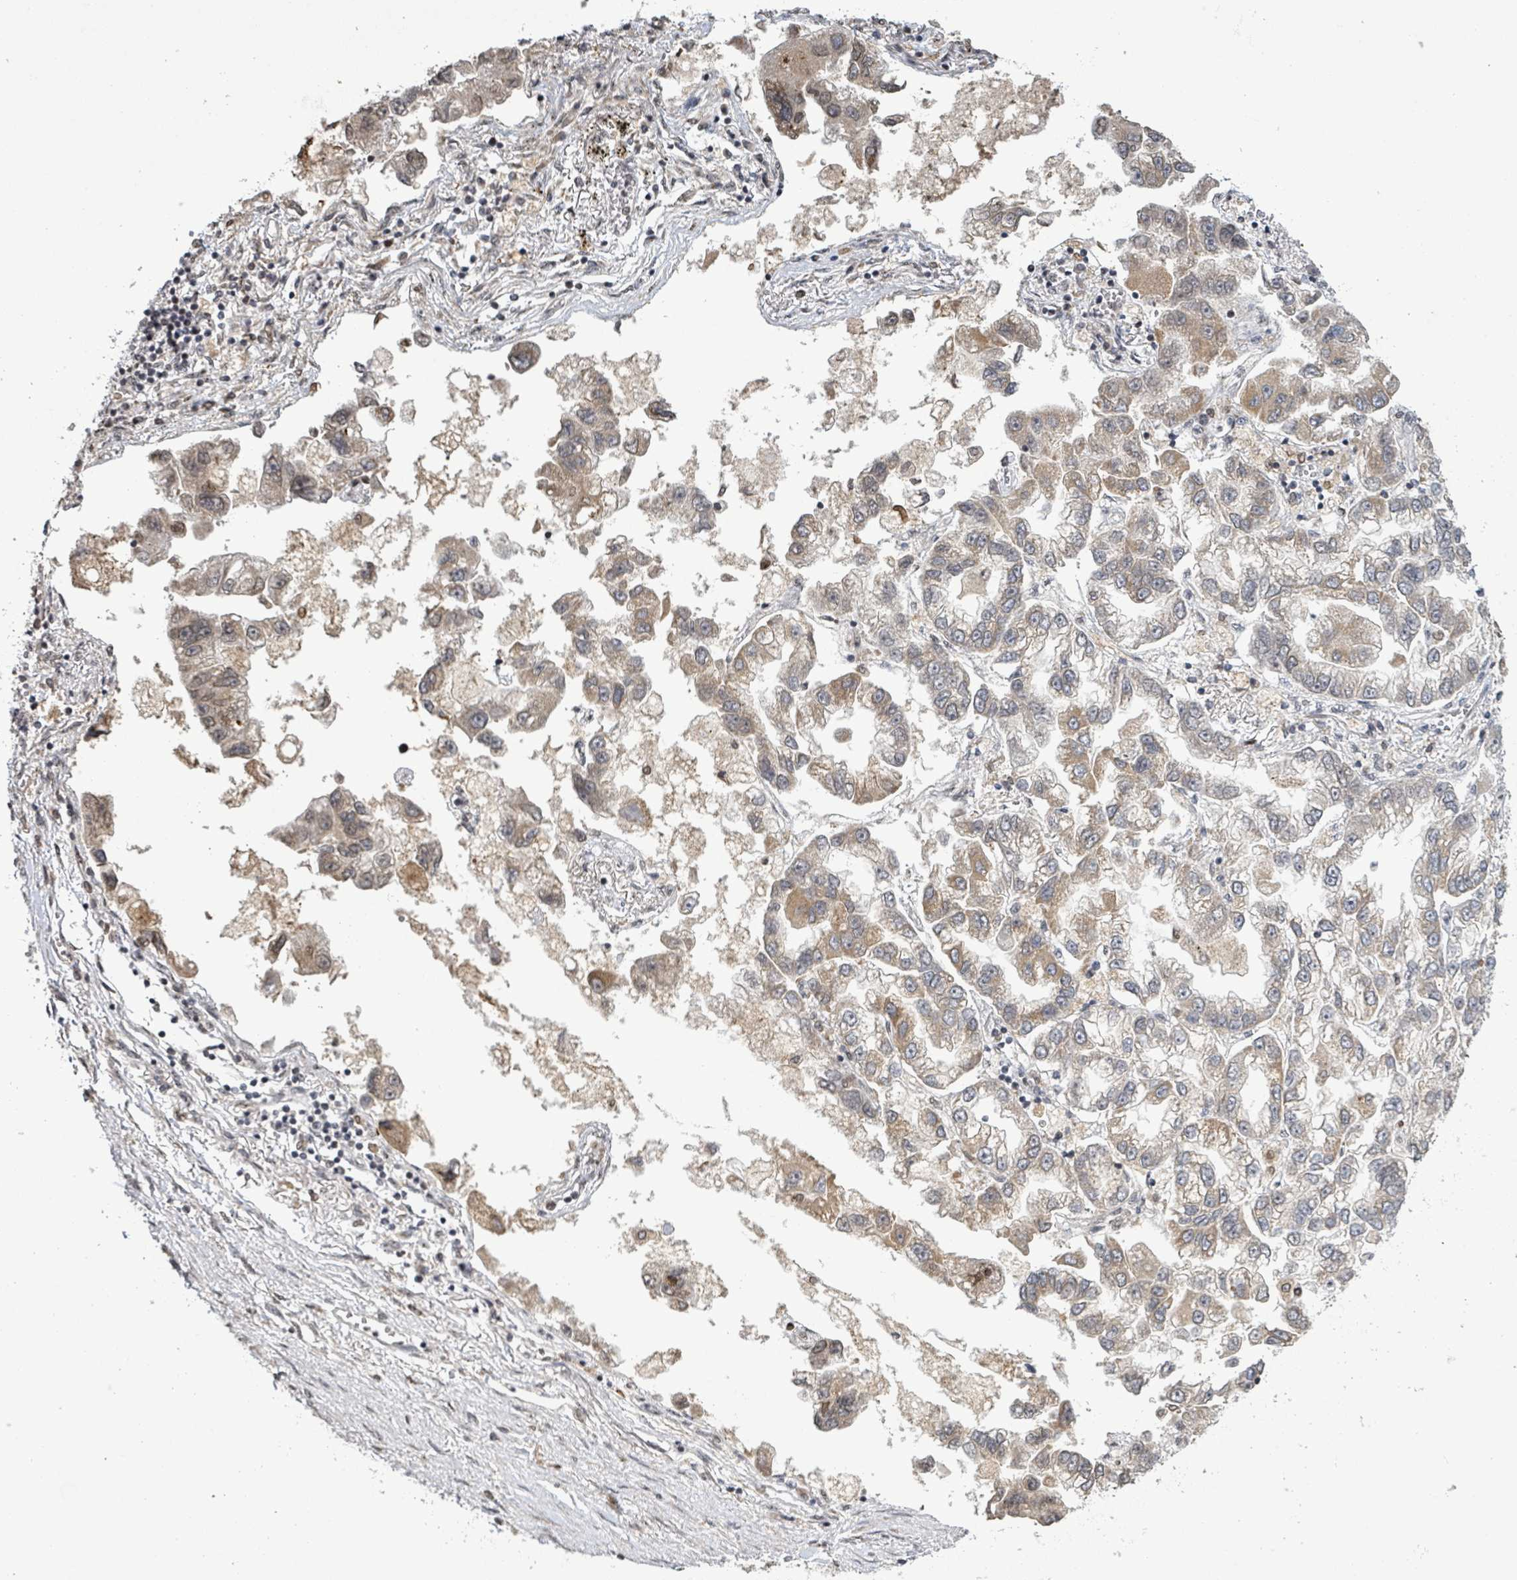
{"staining": {"intensity": "moderate", "quantity": "25%-75%", "location": "cytoplasmic/membranous,nuclear"}, "tissue": "lung cancer", "cell_type": "Tumor cells", "image_type": "cancer", "snomed": [{"axis": "morphology", "description": "Adenocarcinoma, NOS"}, {"axis": "topography", "description": "Lung"}], "caption": "Human lung adenocarcinoma stained for a protein (brown) exhibits moderate cytoplasmic/membranous and nuclear positive positivity in approximately 25%-75% of tumor cells.", "gene": "SBF2", "patient": {"sex": "female", "age": 54}}